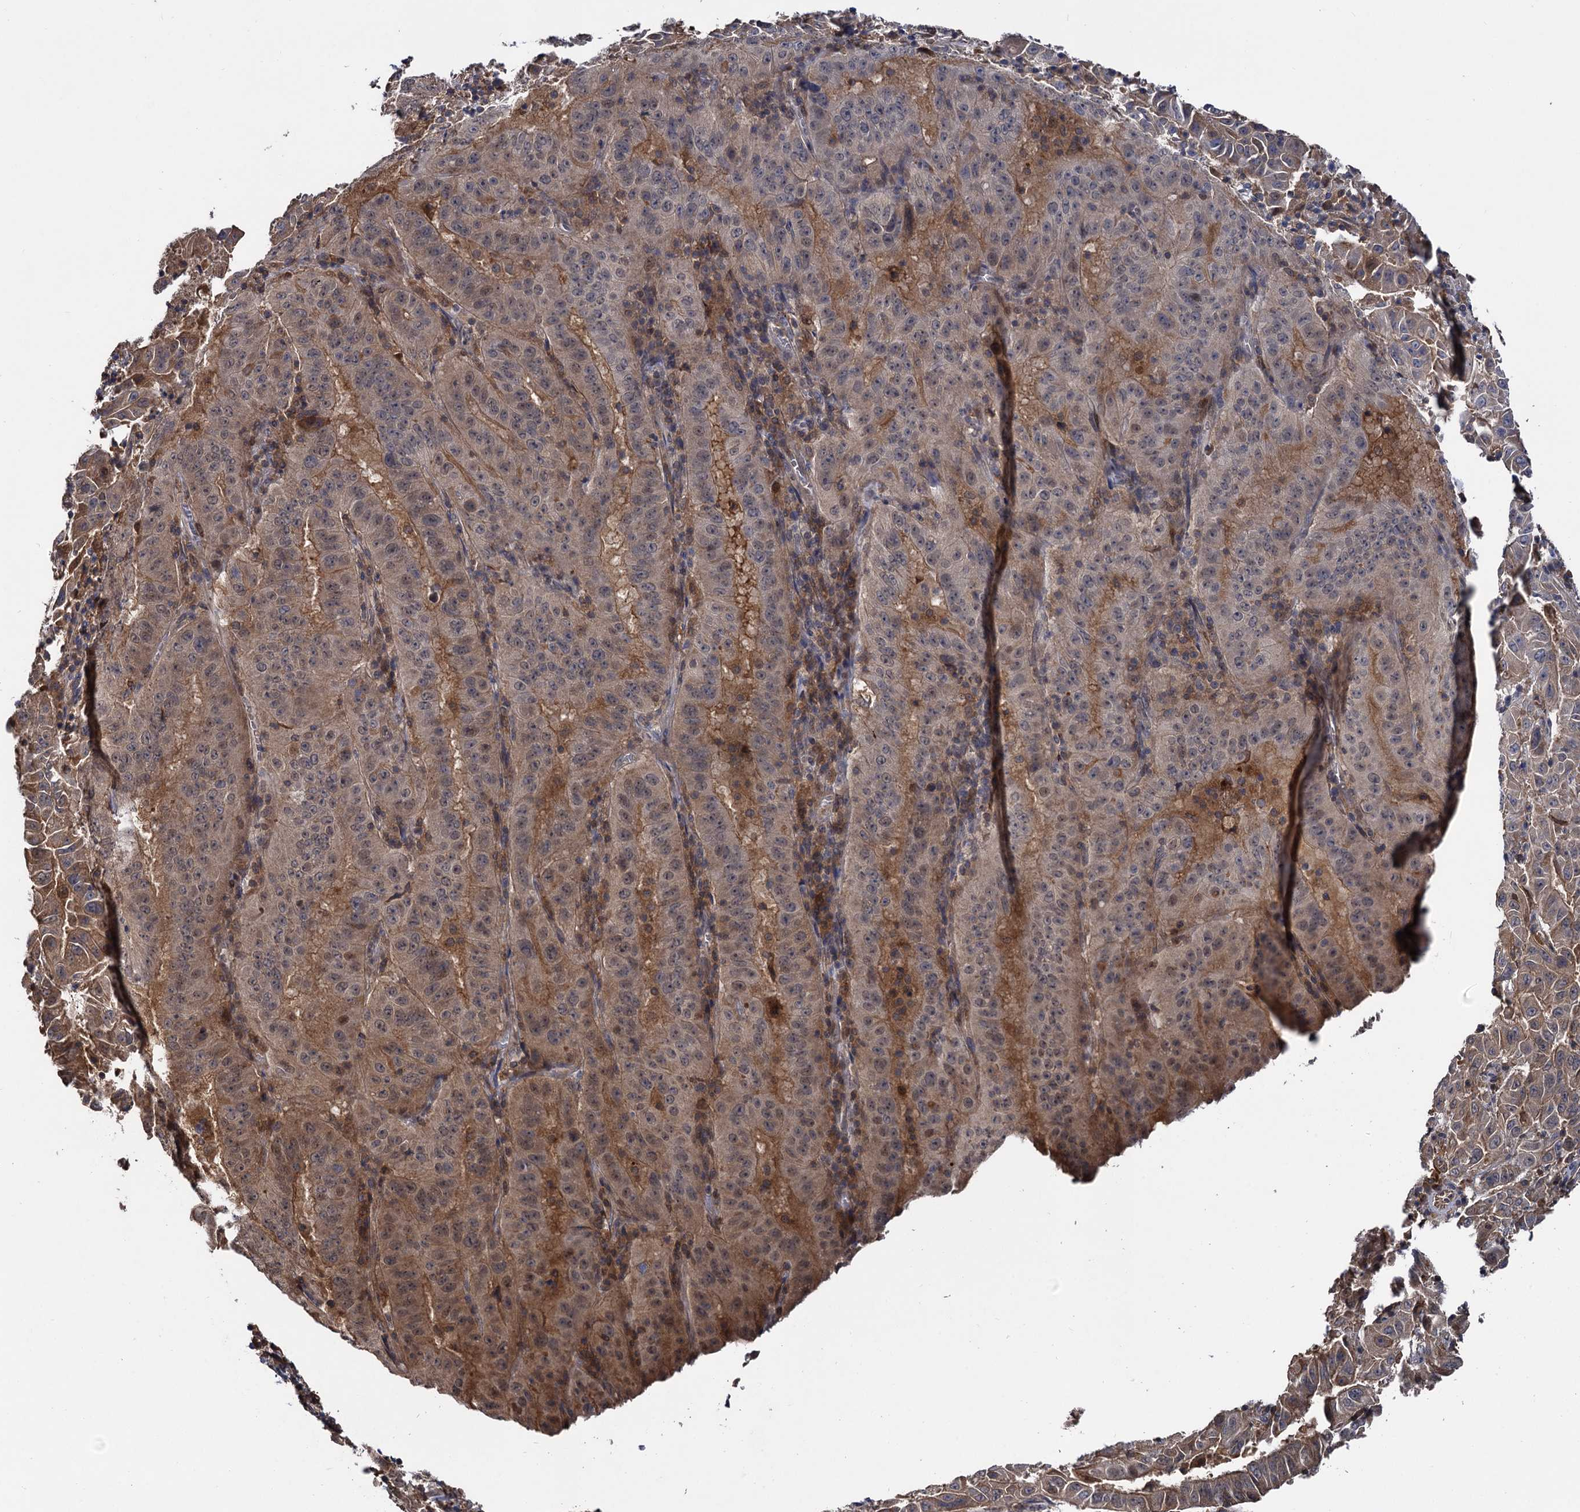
{"staining": {"intensity": "weak", "quantity": "25%-75%", "location": "cytoplasmic/membranous"}, "tissue": "pancreatic cancer", "cell_type": "Tumor cells", "image_type": "cancer", "snomed": [{"axis": "morphology", "description": "Adenocarcinoma, NOS"}, {"axis": "topography", "description": "Pancreas"}], "caption": "About 25%-75% of tumor cells in human pancreatic cancer exhibit weak cytoplasmic/membranous protein expression as visualized by brown immunohistochemical staining.", "gene": "SELENOP", "patient": {"sex": "male", "age": 63}}